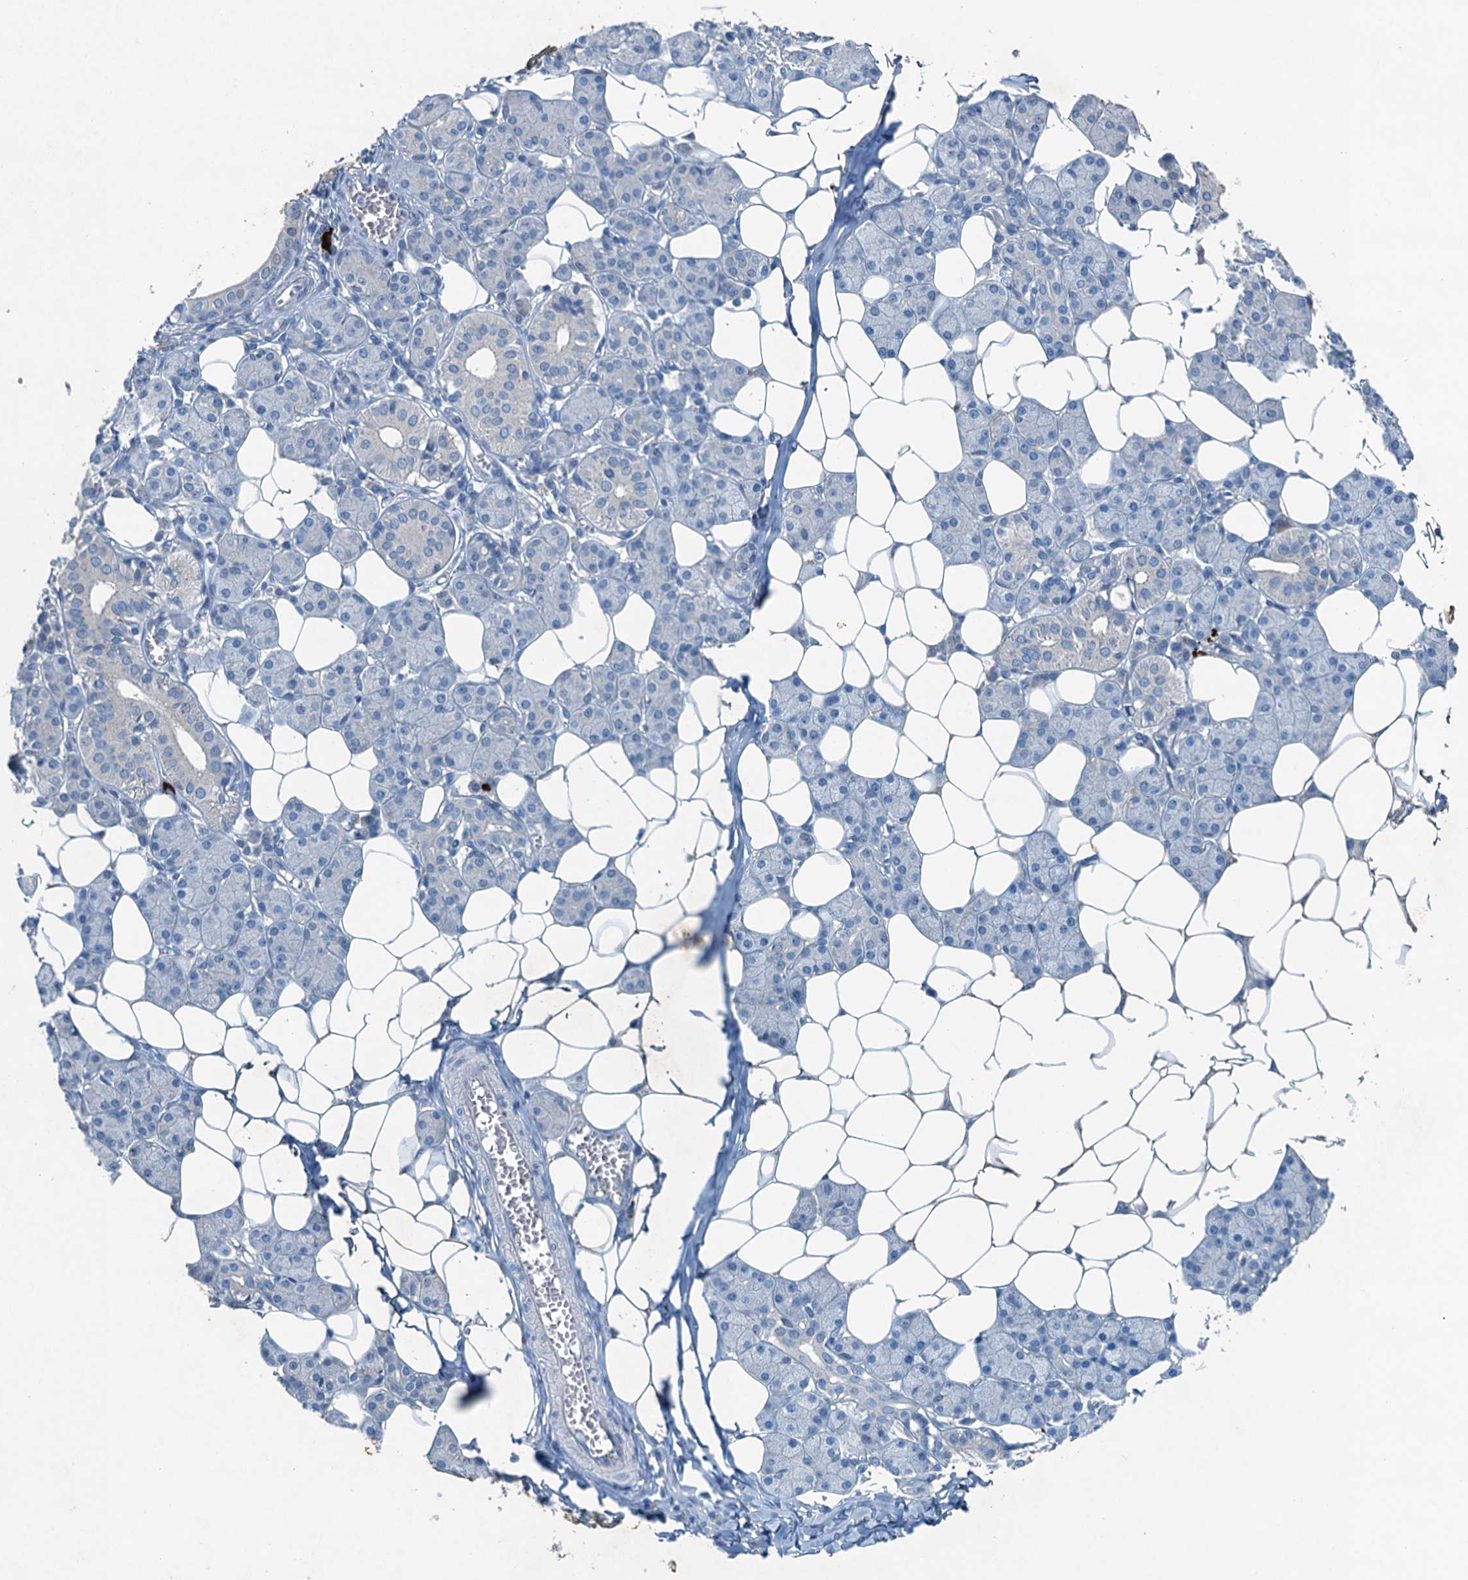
{"staining": {"intensity": "weak", "quantity": "<25%", "location": "cytoplasmic/membranous"}, "tissue": "salivary gland", "cell_type": "Glandular cells", "image_type": "normal", "snomed": [{"axis": "morphology", "description": "Normal tissue, NOS"}, {"axis": "topography", "description": "Salivary gland"}], "caption": "Human salivary gland stained for a protein using IHC exhibits no staining in glandular cells.", "gene": "CBLIF", "patient": {"sex": "female", "age": 33}}